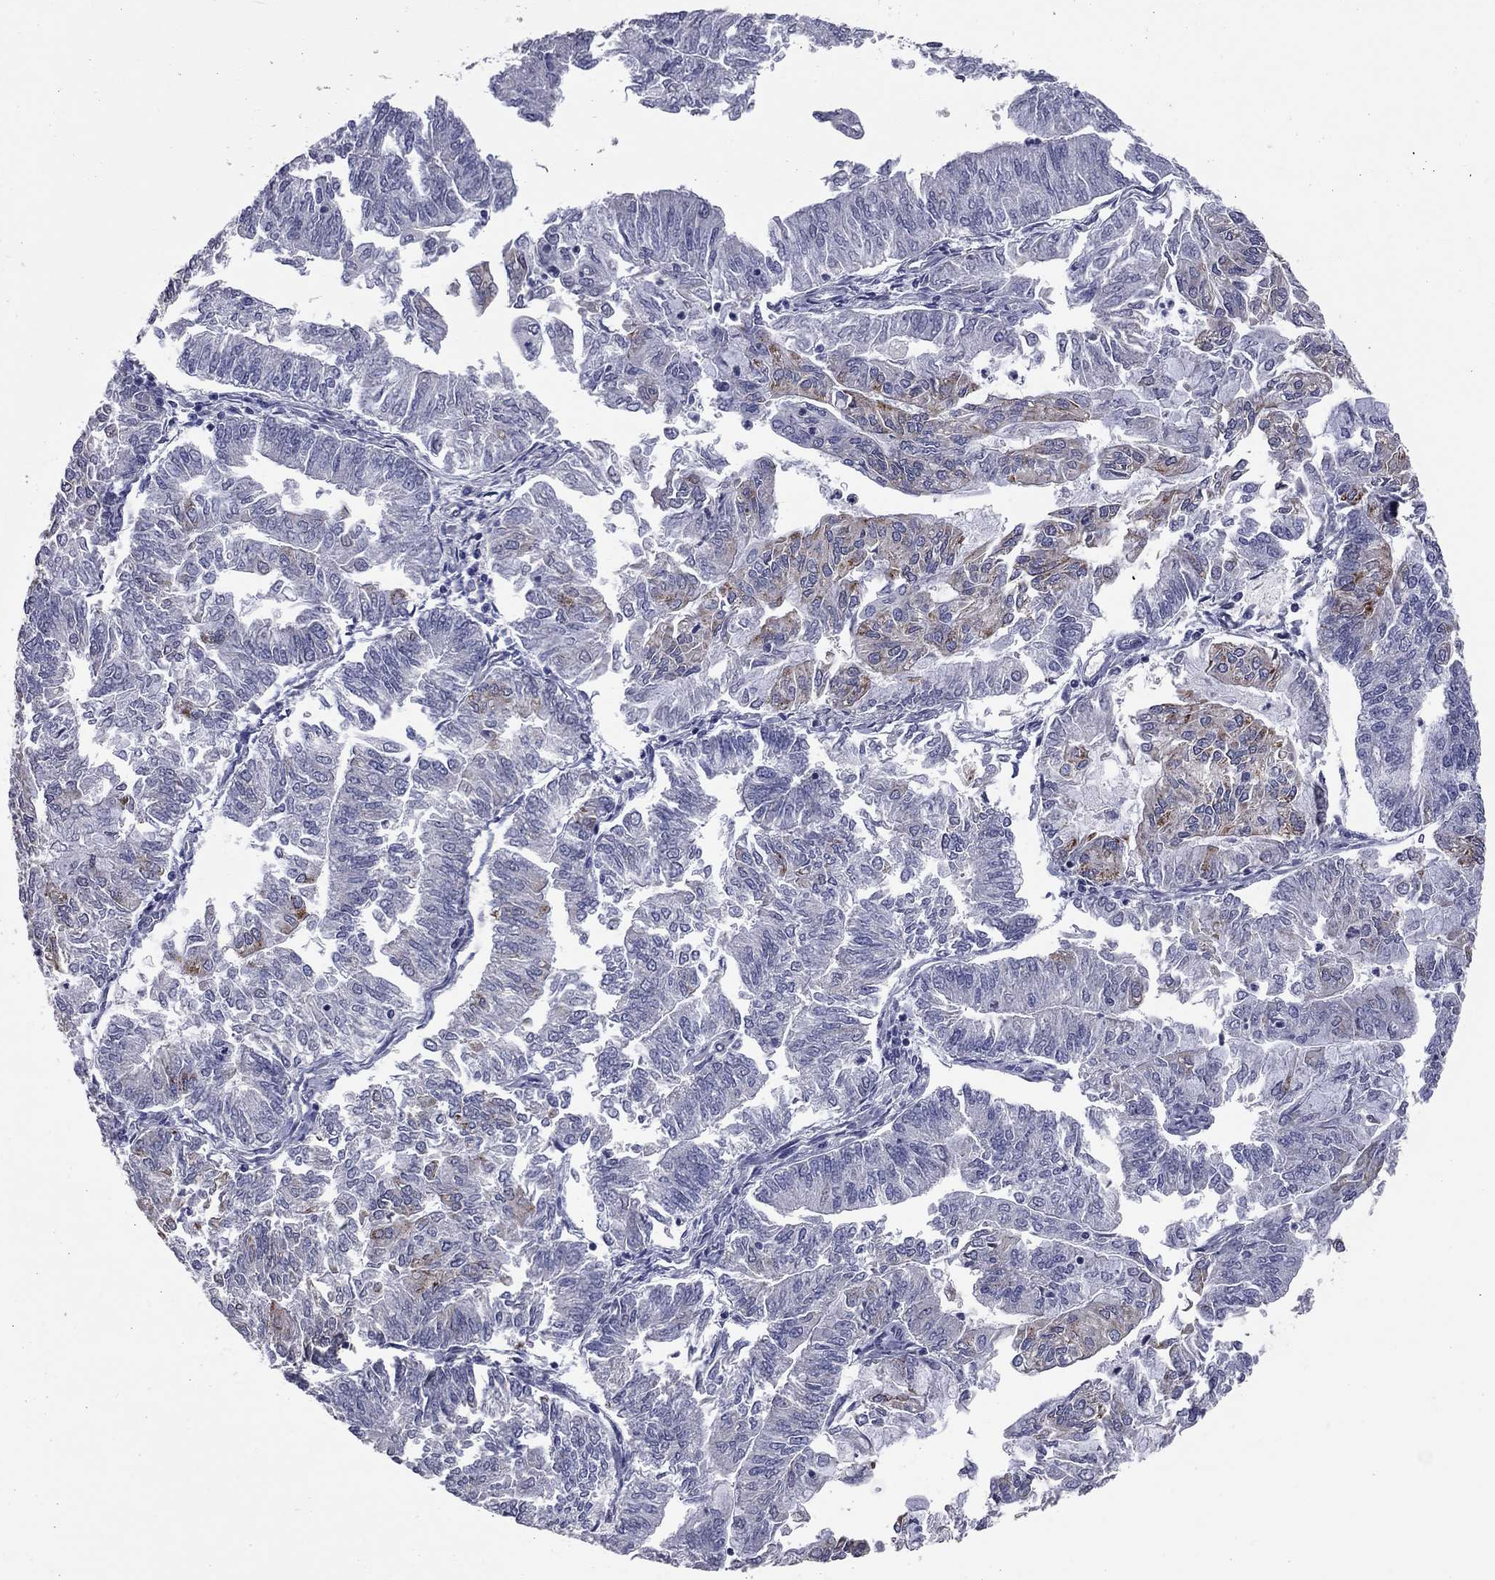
{"staining": {"intensity": "strong", "quantity": "<25%", "location": "cytoplasmic/membranous"}, "tissue": "endometrial cancer", "cell_type": "Tumor cells", "image_type": "cancer", "snomed": [{"axis": "morphology", "description": "Adenocarcinoma, NOS"}, {"axis": "topography", "description": "Endometrium"}], "caption": "Tumor cells exhibit medium levels of strong cytoplasmic/membranous staining in approximately <25% of cells in human endometrial adenocarcinoma.", "gene": "SHOC2", "patient": {"sex": "female", "age": 59}}